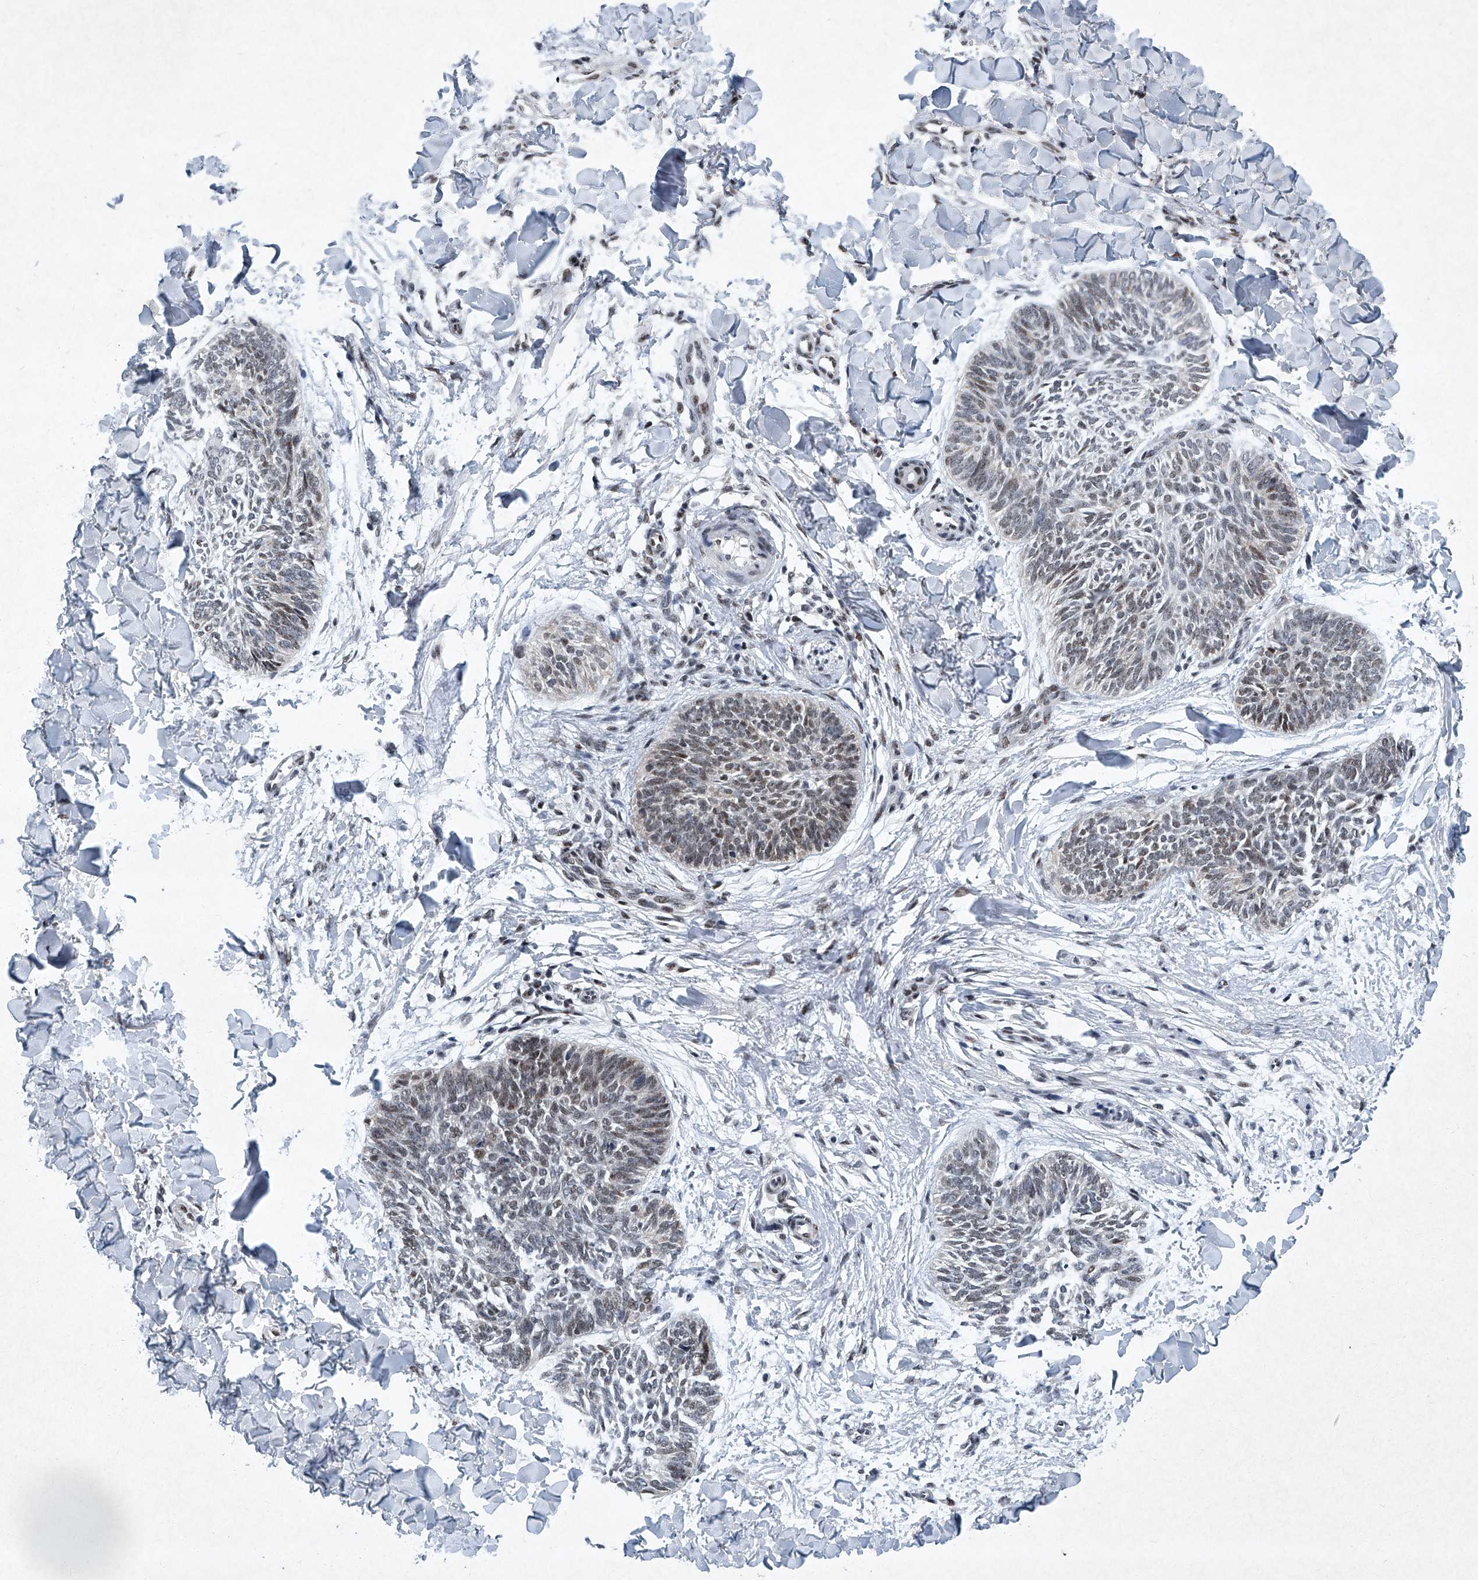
{"staining": {"intensity": "weak", "quantity": "25%-75%", "location": "nuclear"}, "tissue": "skin cancer", "cell_type": "Tumor cells", "image_type": "cancer", "snomed": [{"axis": "morphology", "description": "Normal tissue, NOS"}, {"axis": "morphology", "description": "Basal cell carcinoma"}, {"axis": "topography", "description": "Skin"}], "caption": "Immunohistochemistry staining of skin cancer, which reveals low levels of weak nuclear positivity in about 25%-75% of tumor cells indicating weak nuclear protein positivity. The staining was performed using DAB (3,3'-diaminobenzidine) (brown) for protein detection and nuclei were counterstained in hematoxylin (blue).", "gene": "TFDP1", "patient": {"sex": "male", "age": 50}}